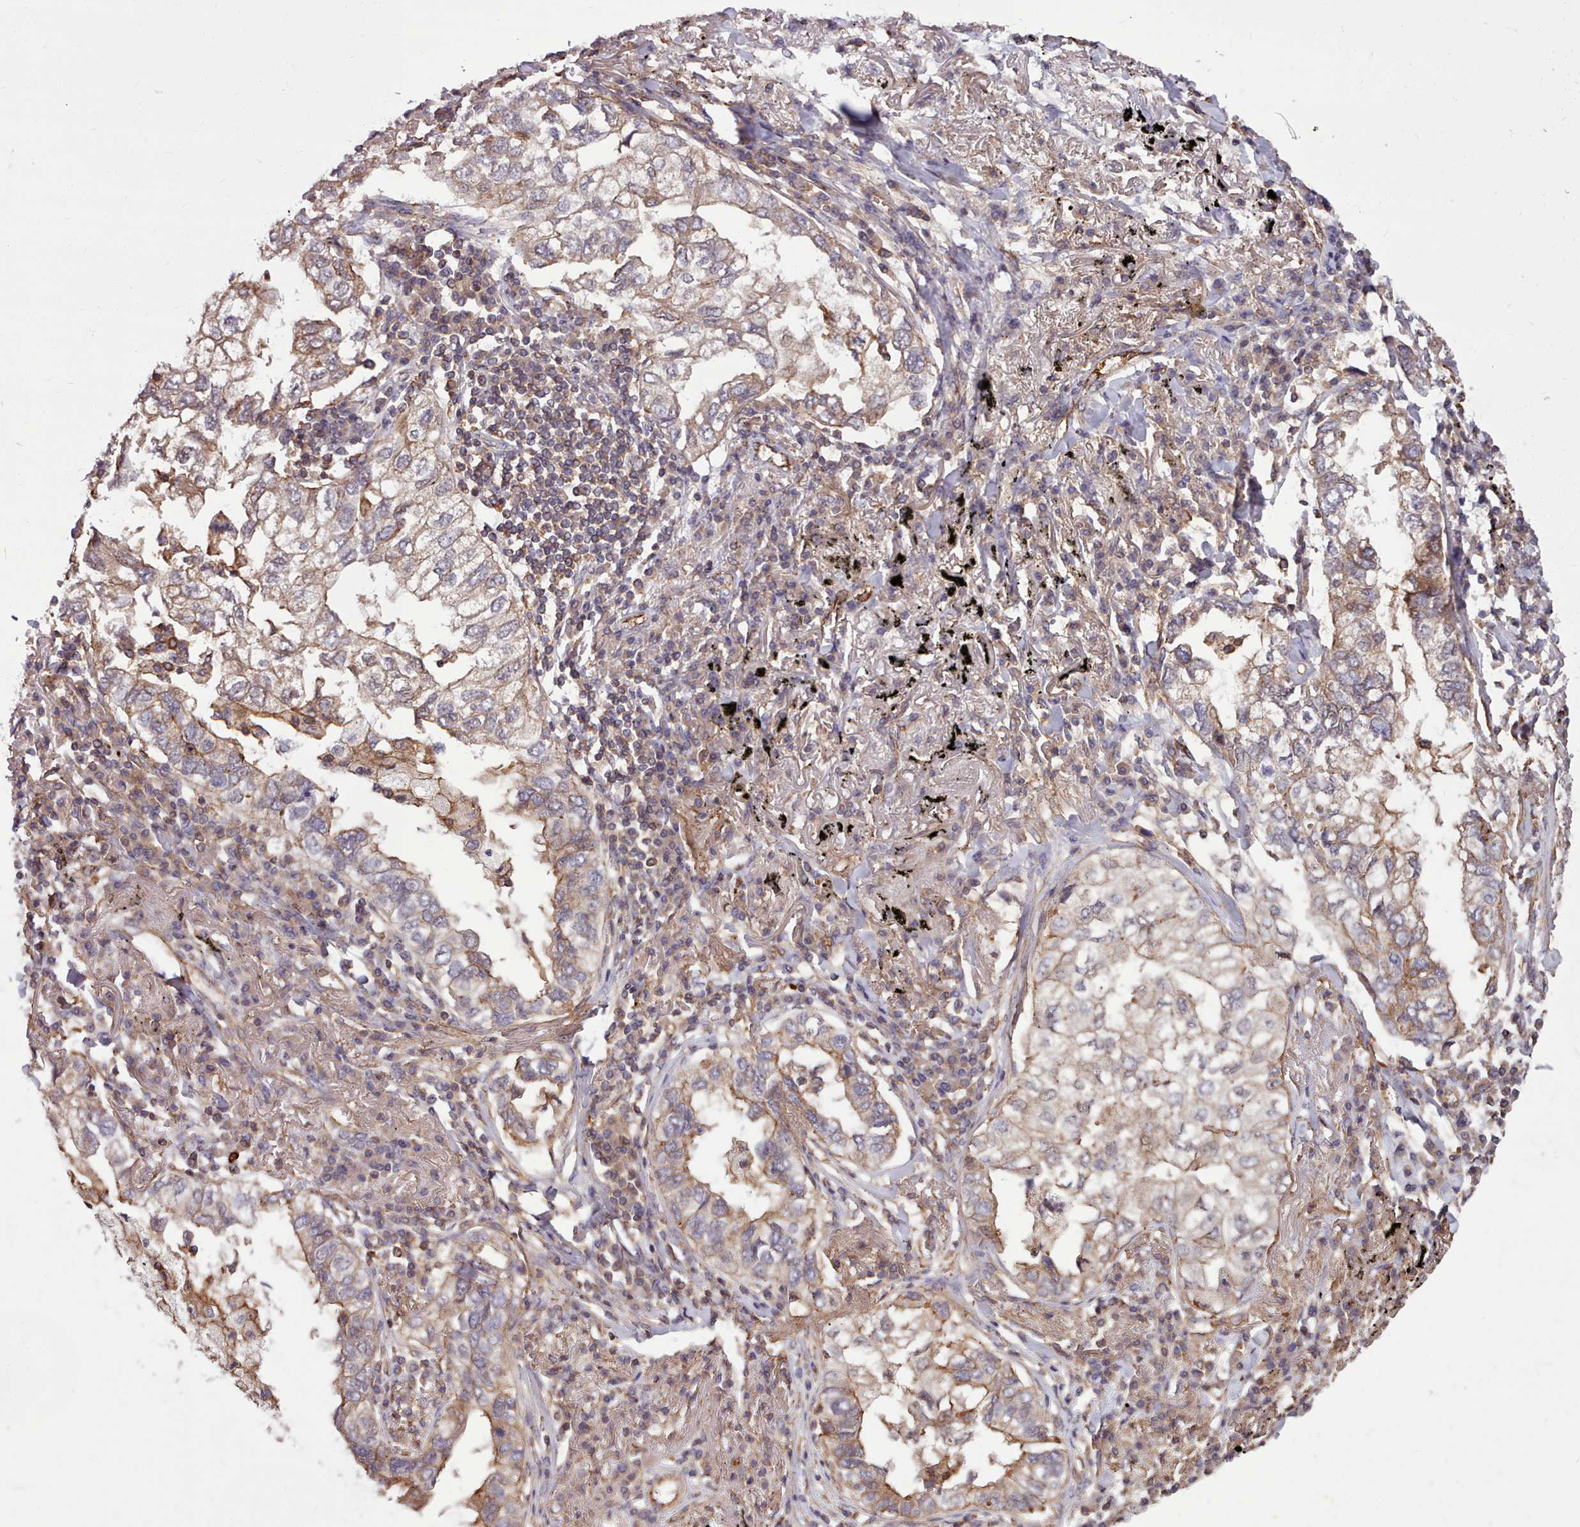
{"staining": {"intensity": "weak", "quantity": "25%-75%", "location": "cytoplasmic/membranous"}, "tissue": "lung cancer", "cell_type": "Tumor cells", "image_type": "cancer", "snomed": [{"axis": "morphology", "description": "Adenocarcinoma, NOS"}, {"axis": "topography", "description": "Lung"}], "caption": "Immunohistochemical staining of human lung adenocarcinoma exhibits low levels of weak cytoplasmic/membranous protein expression in about 25%-75% of tumor cells.", "gene": "STUB1", "patient": {"sex": "male", "age": 65}}